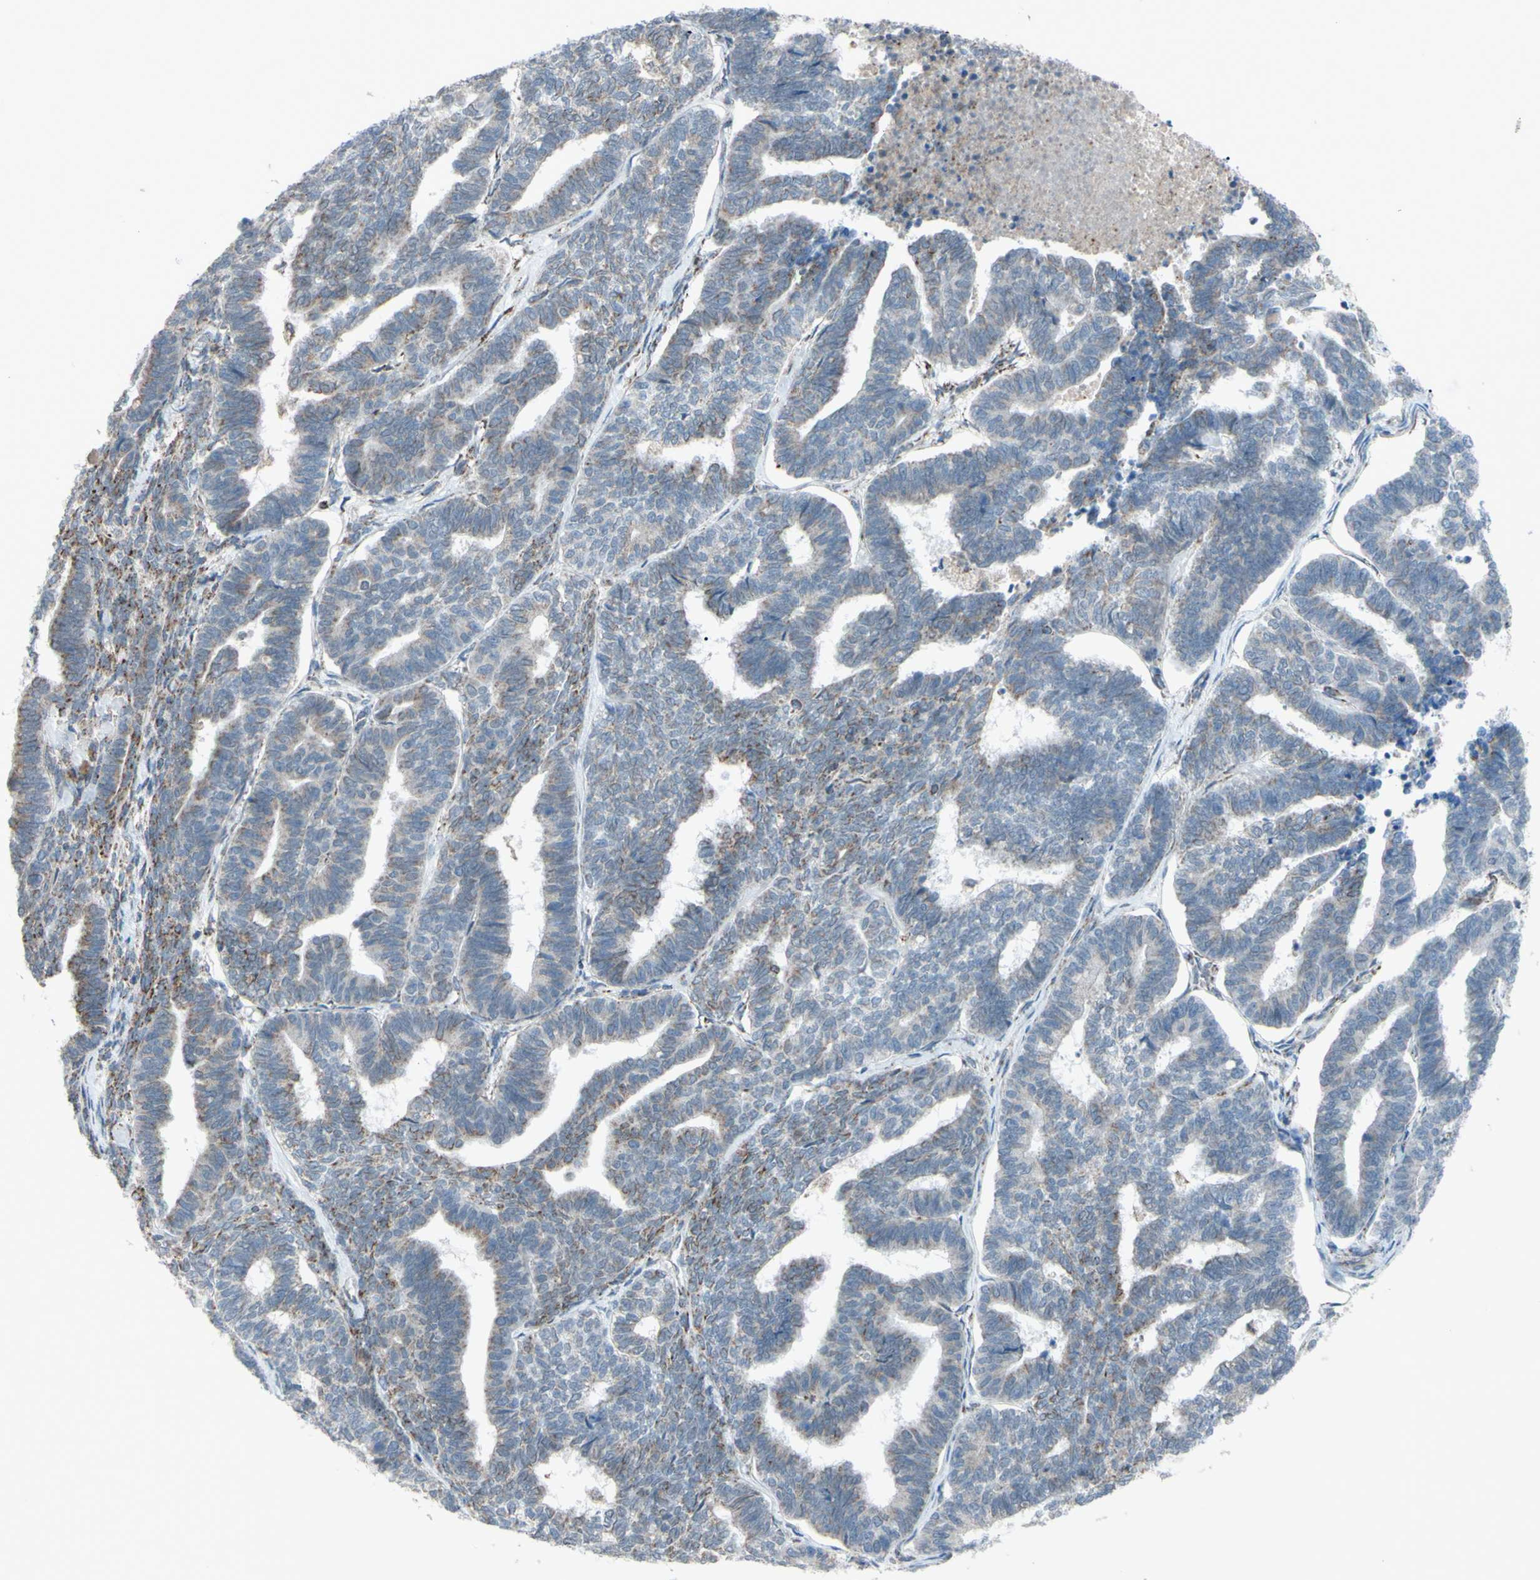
{"staining": {"intensity": "weak", "quantity": "<25%", "location": "cytoplasmic/membranous"}, "tissue": "endometrial cancer", "cell_type": "Tumor cells", "image_type": "cancer", "snomed": [{"axis": "morphology", "description": "Adenocarcinoma, NOS"}, {"axis": "topography", "description": "Endometrium"}], "caption": "Protein analysis of endometrial adenocarcinoma displays no significant positivity in tumor cells.", "gene": "GLT8D1", "patient": {"sex": "female", "age": 70}}